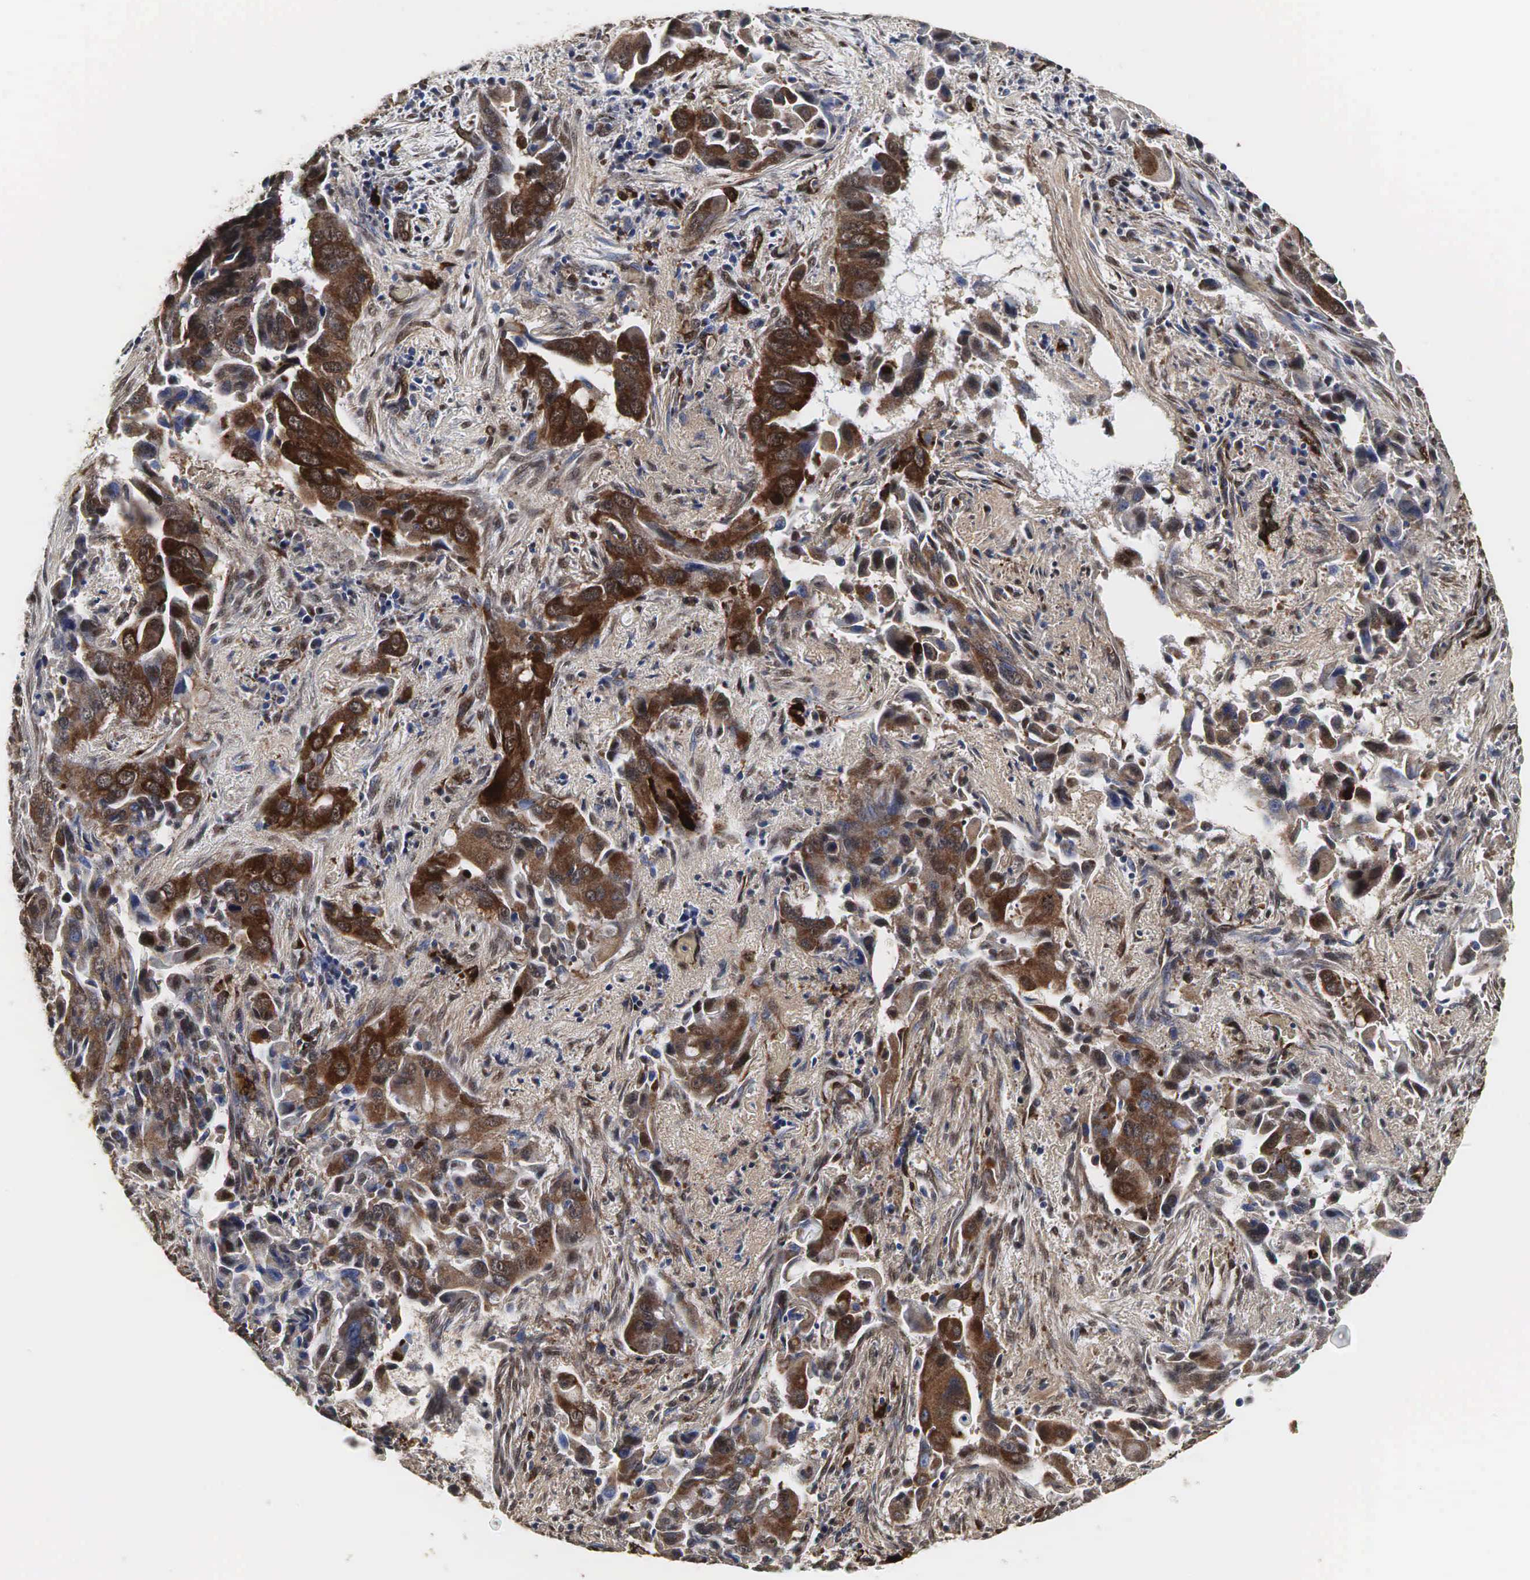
{"staining": {"intensity": "strong", "quantity": ">75%", "location": "cytoplasmic/membranous"}, "tissue": "lung cancer", "cell_type": "Tumor cells", "image_type": "cancer", "snomed": [{"axis": "morphology", "description": "Adenocarcinoma, NOS"}, {"axis": "topography", "description": "Lung"}], "caption": "Brown immunohistochemical staining in human lung adenocarcinoma shows strong cytoplasmic/membranous staining in approximately >75% of tumor cells.", "gene": "SPIN1", "patient": {"sex": "male", "age": 68}}